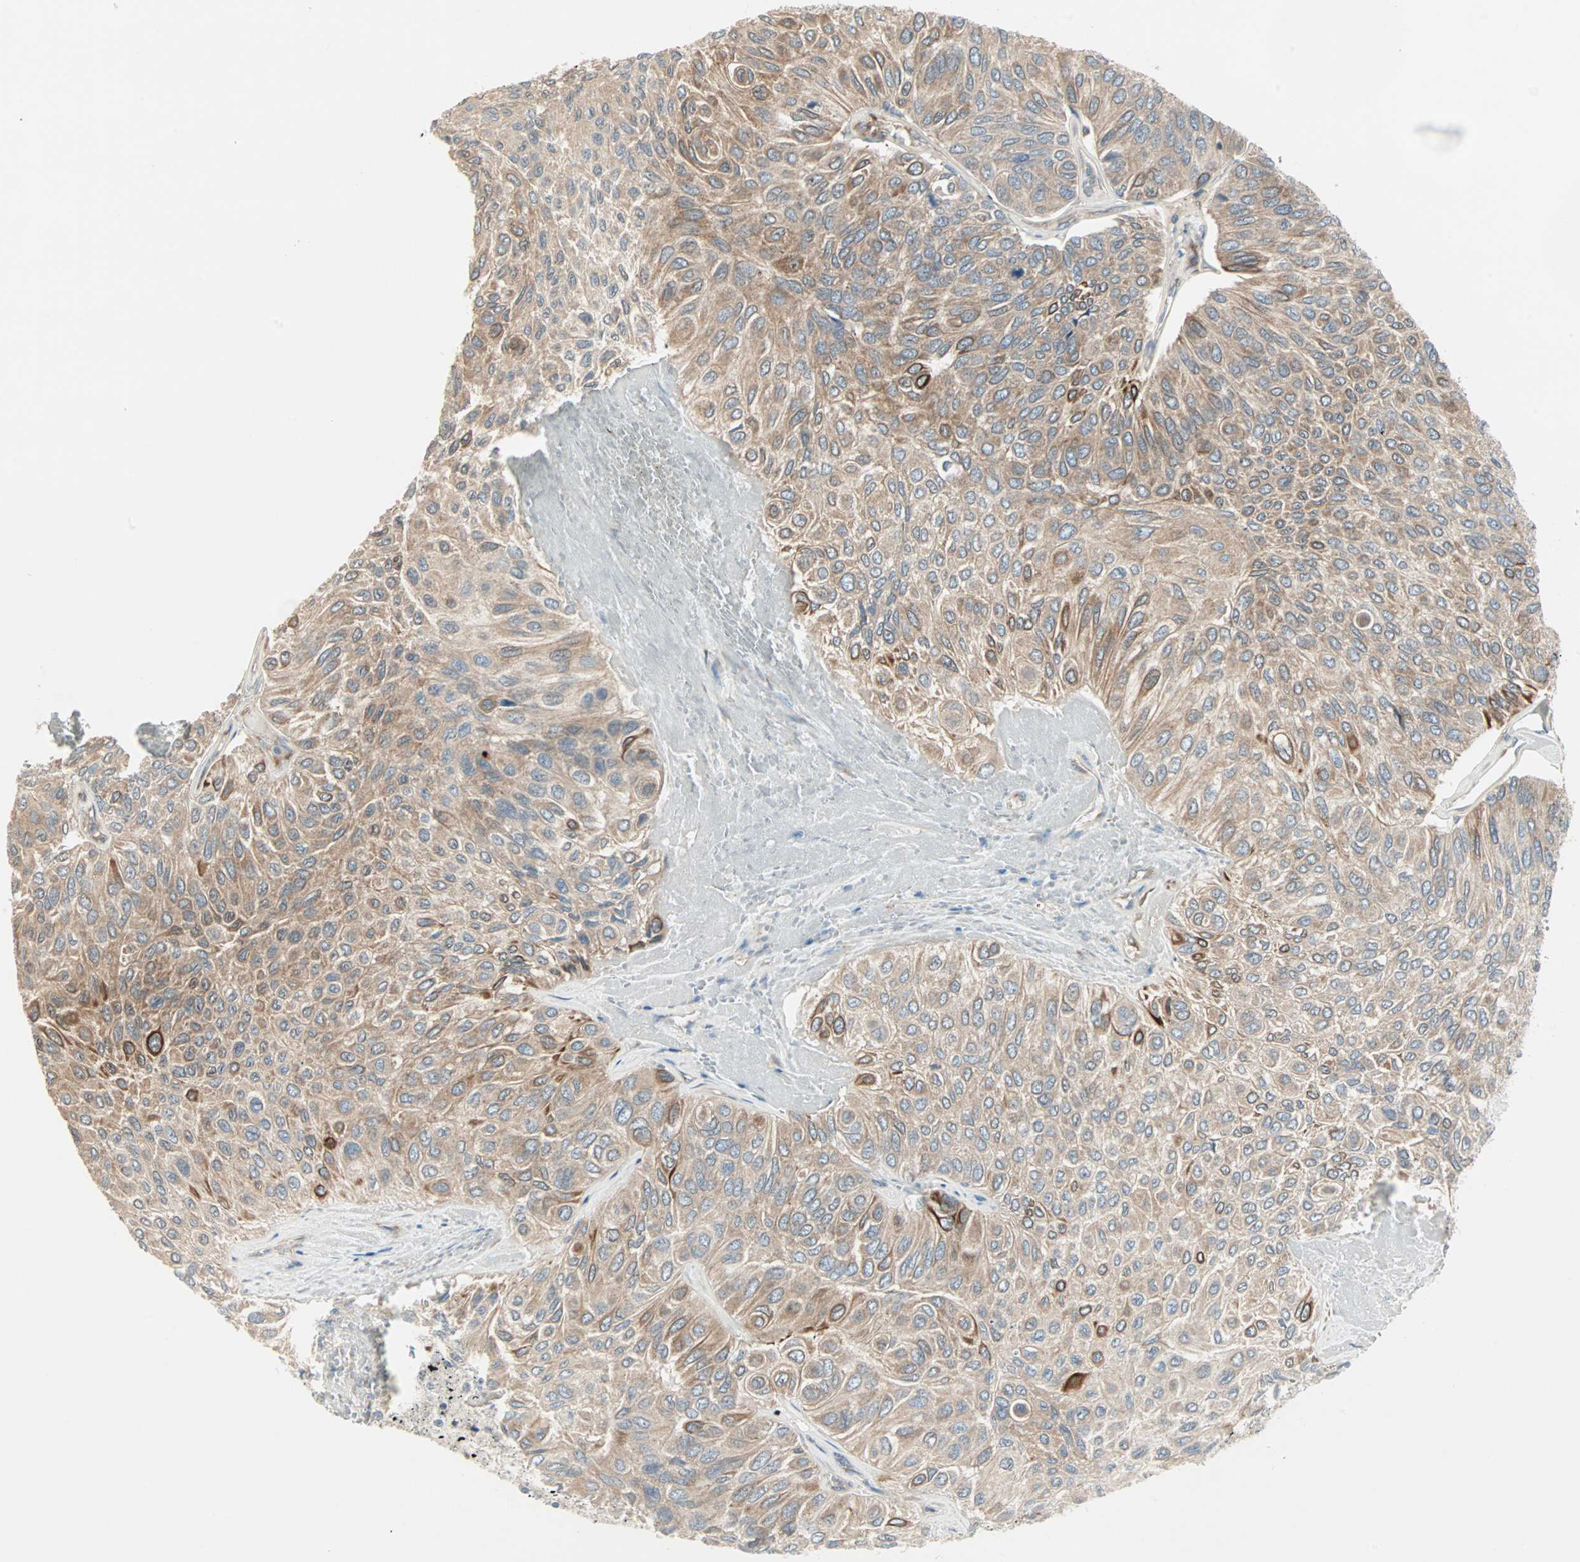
{"staining": {"intensity": "moderate", "quantity": ">75%", "location": "cytoplasmic/membranous"}, "tissue": "urothelial cancer", "cell_type": "Tumor cells", "image_type": "cancer", "snomed": [{"axis": "morphology", "description": "Urothelial carcinoma, High grade"}, {"axis": "topography", "description": "Urinary bladder"}], "caption": "A medium amount of moderate cytoplasmic/membranous expression is seen in about >75% of tumor cells in high-grade urothelial carcinoma tissue. (DAB (3,3'-diaminobenzidine) IHC with brightfield microscopy, high magnification).", "gene": "ZFP36", "patient": {"sex": "male", "age": 66}}